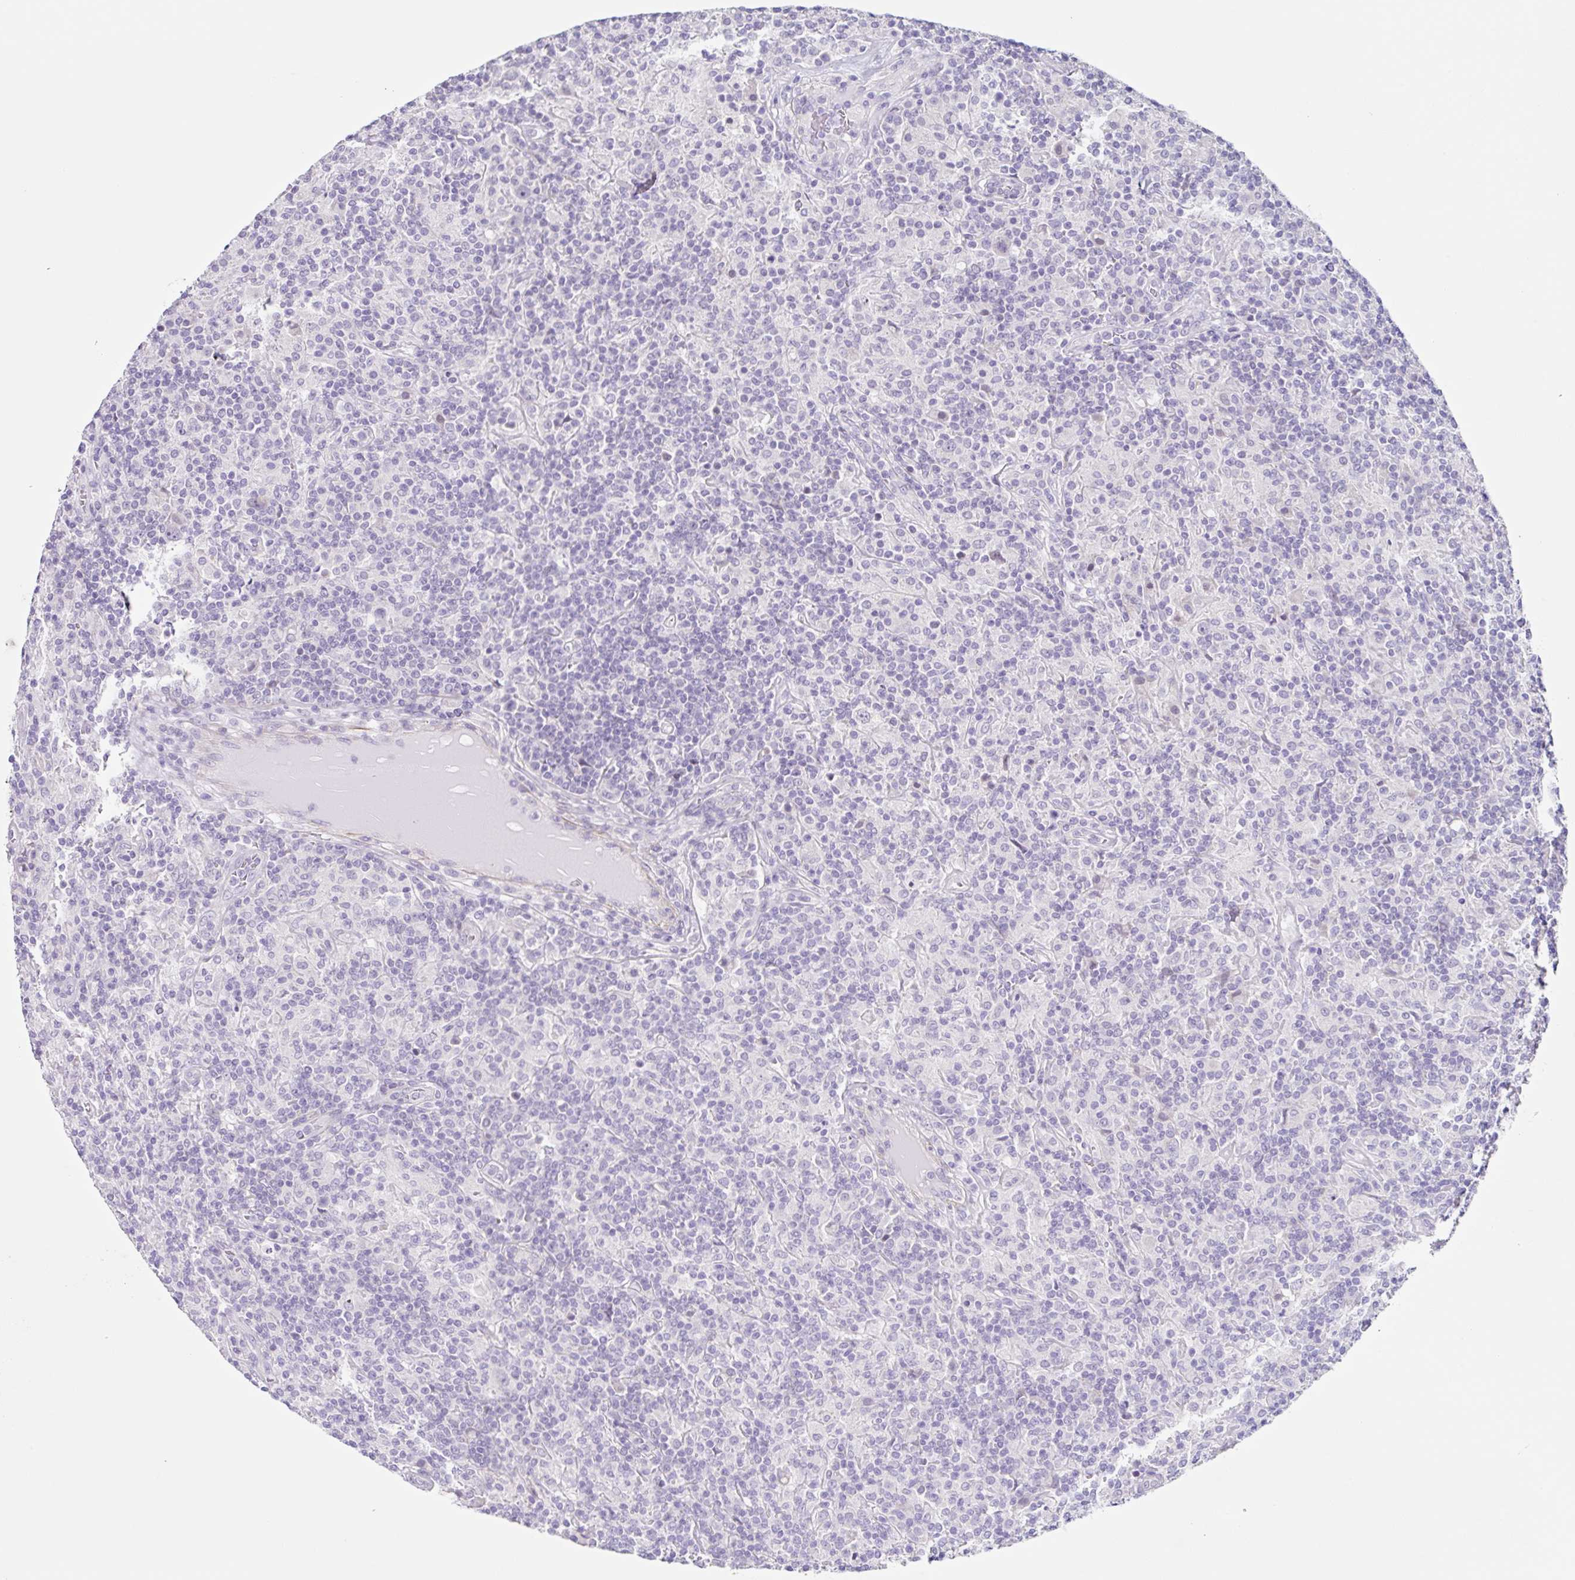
{"staining": {"intensity": "negative", "quantity": "none", "location": "none"}, "tissue": "lymphoma", "cell_type": "Tumor cells", "image_type": "cancer", "snomed": [{"axis": "morphology", "description": "Hodgkin's disease, NOS"}, {"axis": "topography", "description": "Lymph node"}], "caption": "Immunohistochemical staining of human Hodgkin's disease exhibits no significant staining in tumor cells.", "gene": "DCAF17", "patient": {"sex": "male", "age": 70}}